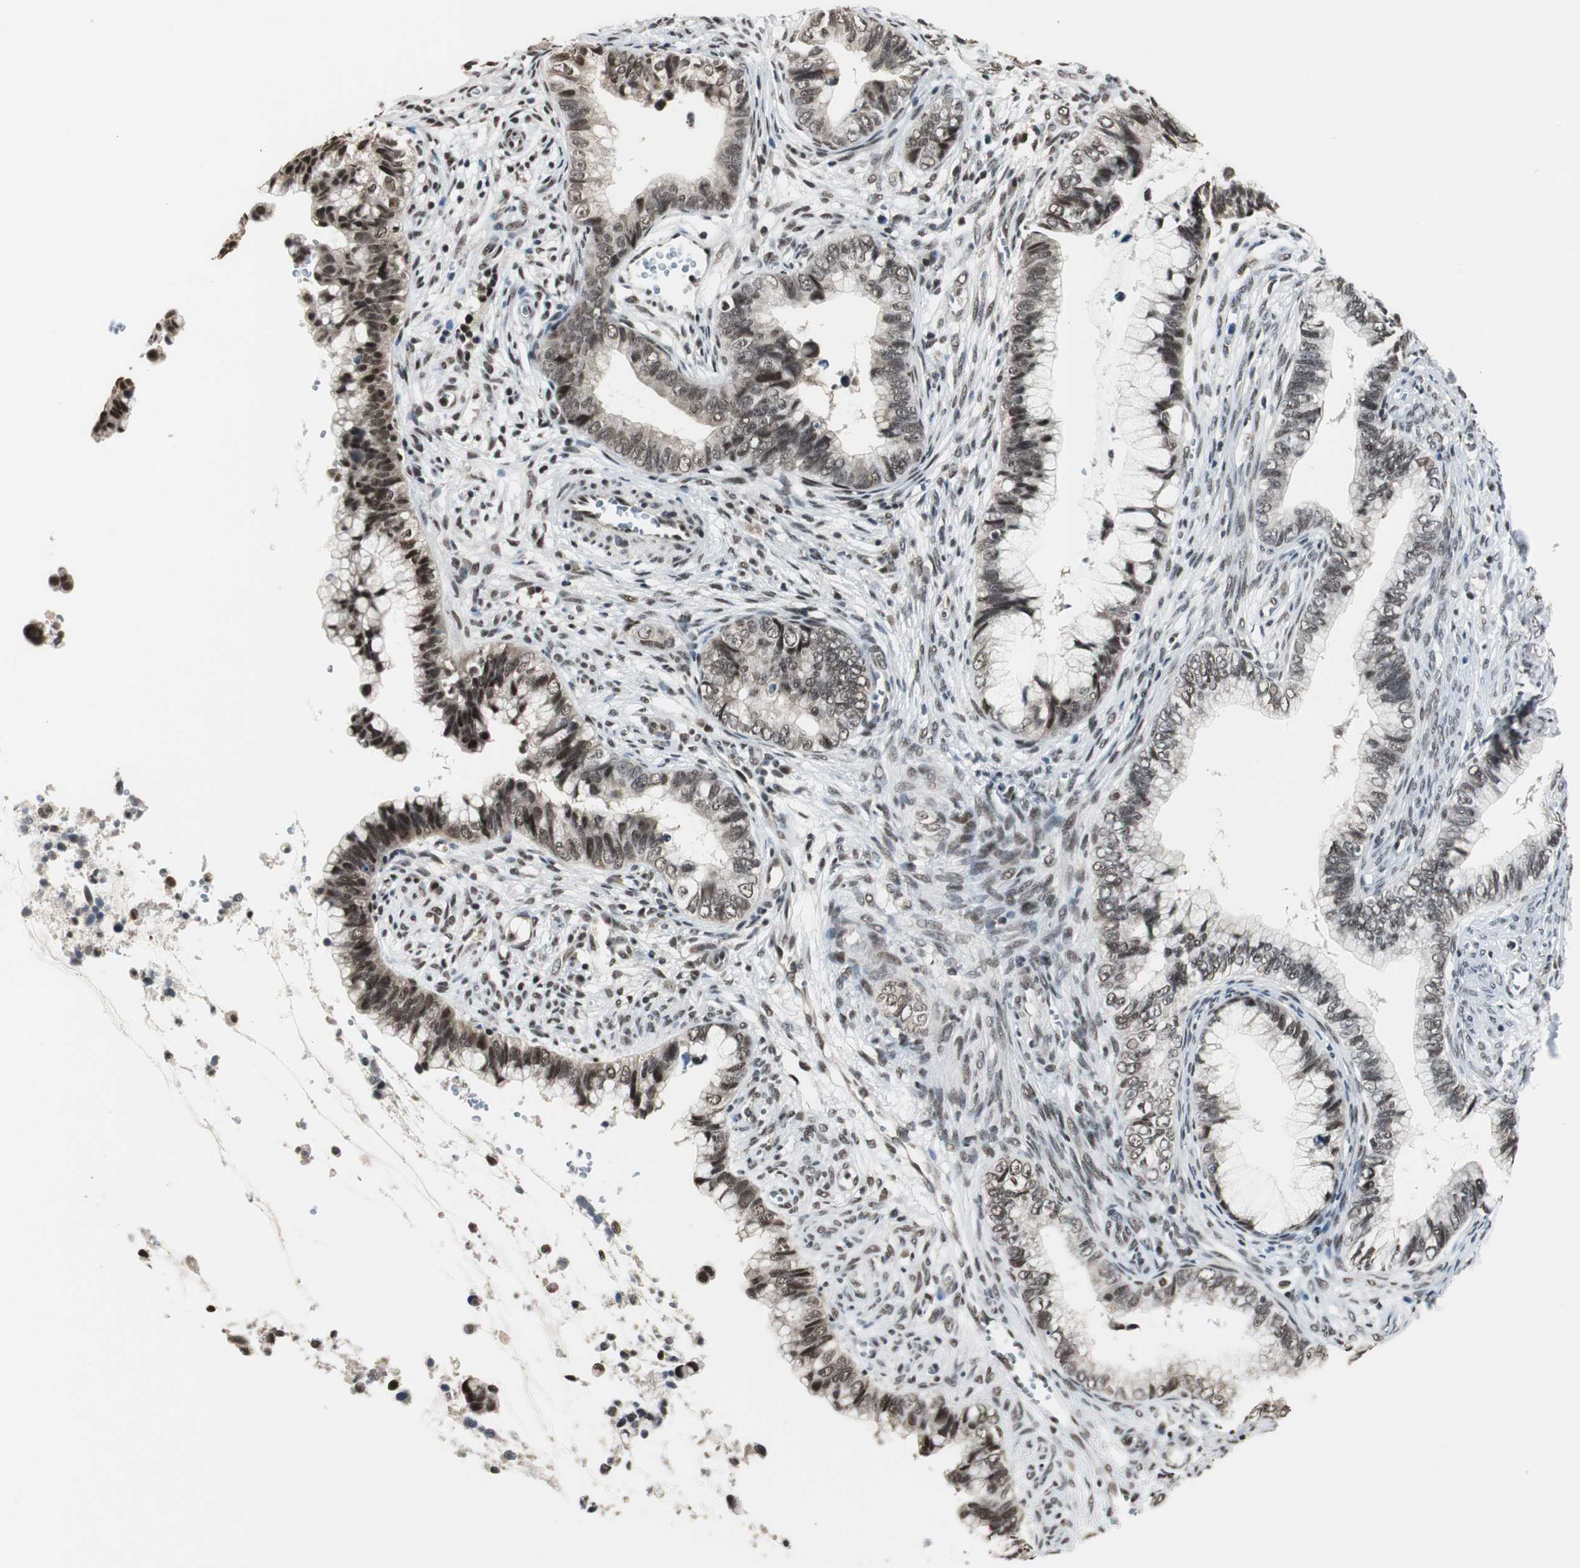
{"staining": {"intensity": "strong", "quantity": ">75%", "location": "nuclear"}, "tissue": "cervical cancer", "cell_type": "Tumor cells", "image_type": "cancer", "snomed": [{"axis": "morphology", "description": "Adenocarcinoma, NOS"}, {"axis": "topography", "description": "Cervix"}], "caption": "Cervical cancer (adenocarcinoma) stained with a protein marker demonstrates strong staining in tumor cells.", "gene": "CDK9", "patient": {"sex": "female", "age": 44}}